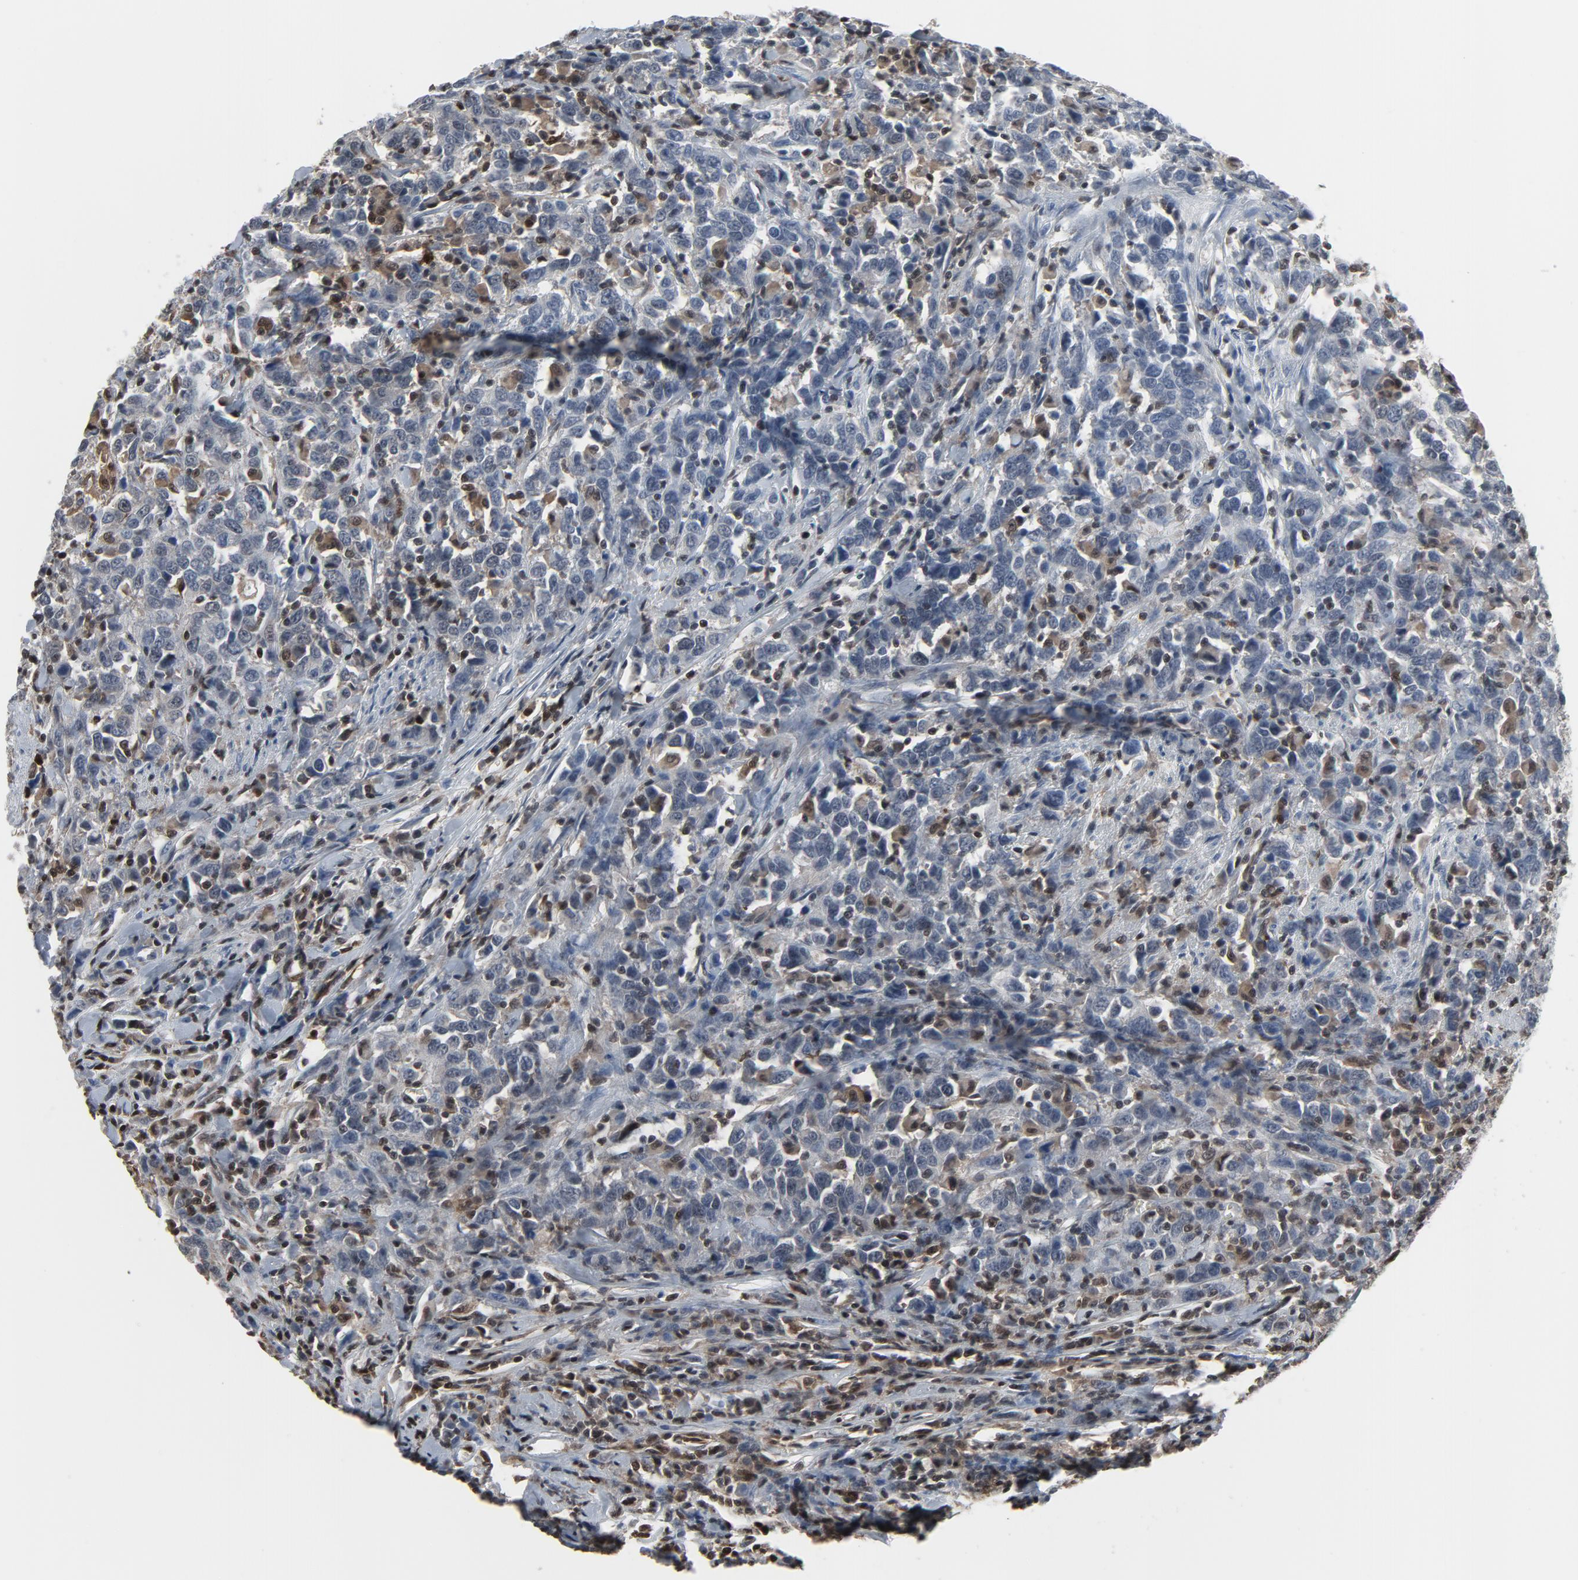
{"staining": {"intensity": "moderate", "quantity": "25%-75%", "location": "cytoplasmic/membranous,nuclear"}, "tissue": "urothelial cancer", "cell_type": "Tumor cells", "image_type": "cancer", "snomed": [{"axis": "morphology", "description": "Urothelial carcinoma, High grade"}, {"axis": "topography", "description": "Urinary bladder"}], "caption": "Human urothelial cancer stained for a protein (brown) reveals moderate cytoplasmic/membranous and nuclear positive positivity in about 25%-75% of tumor cells.", "gene": "STAT5A", "patient": {"sex": "male", "age": 61}}